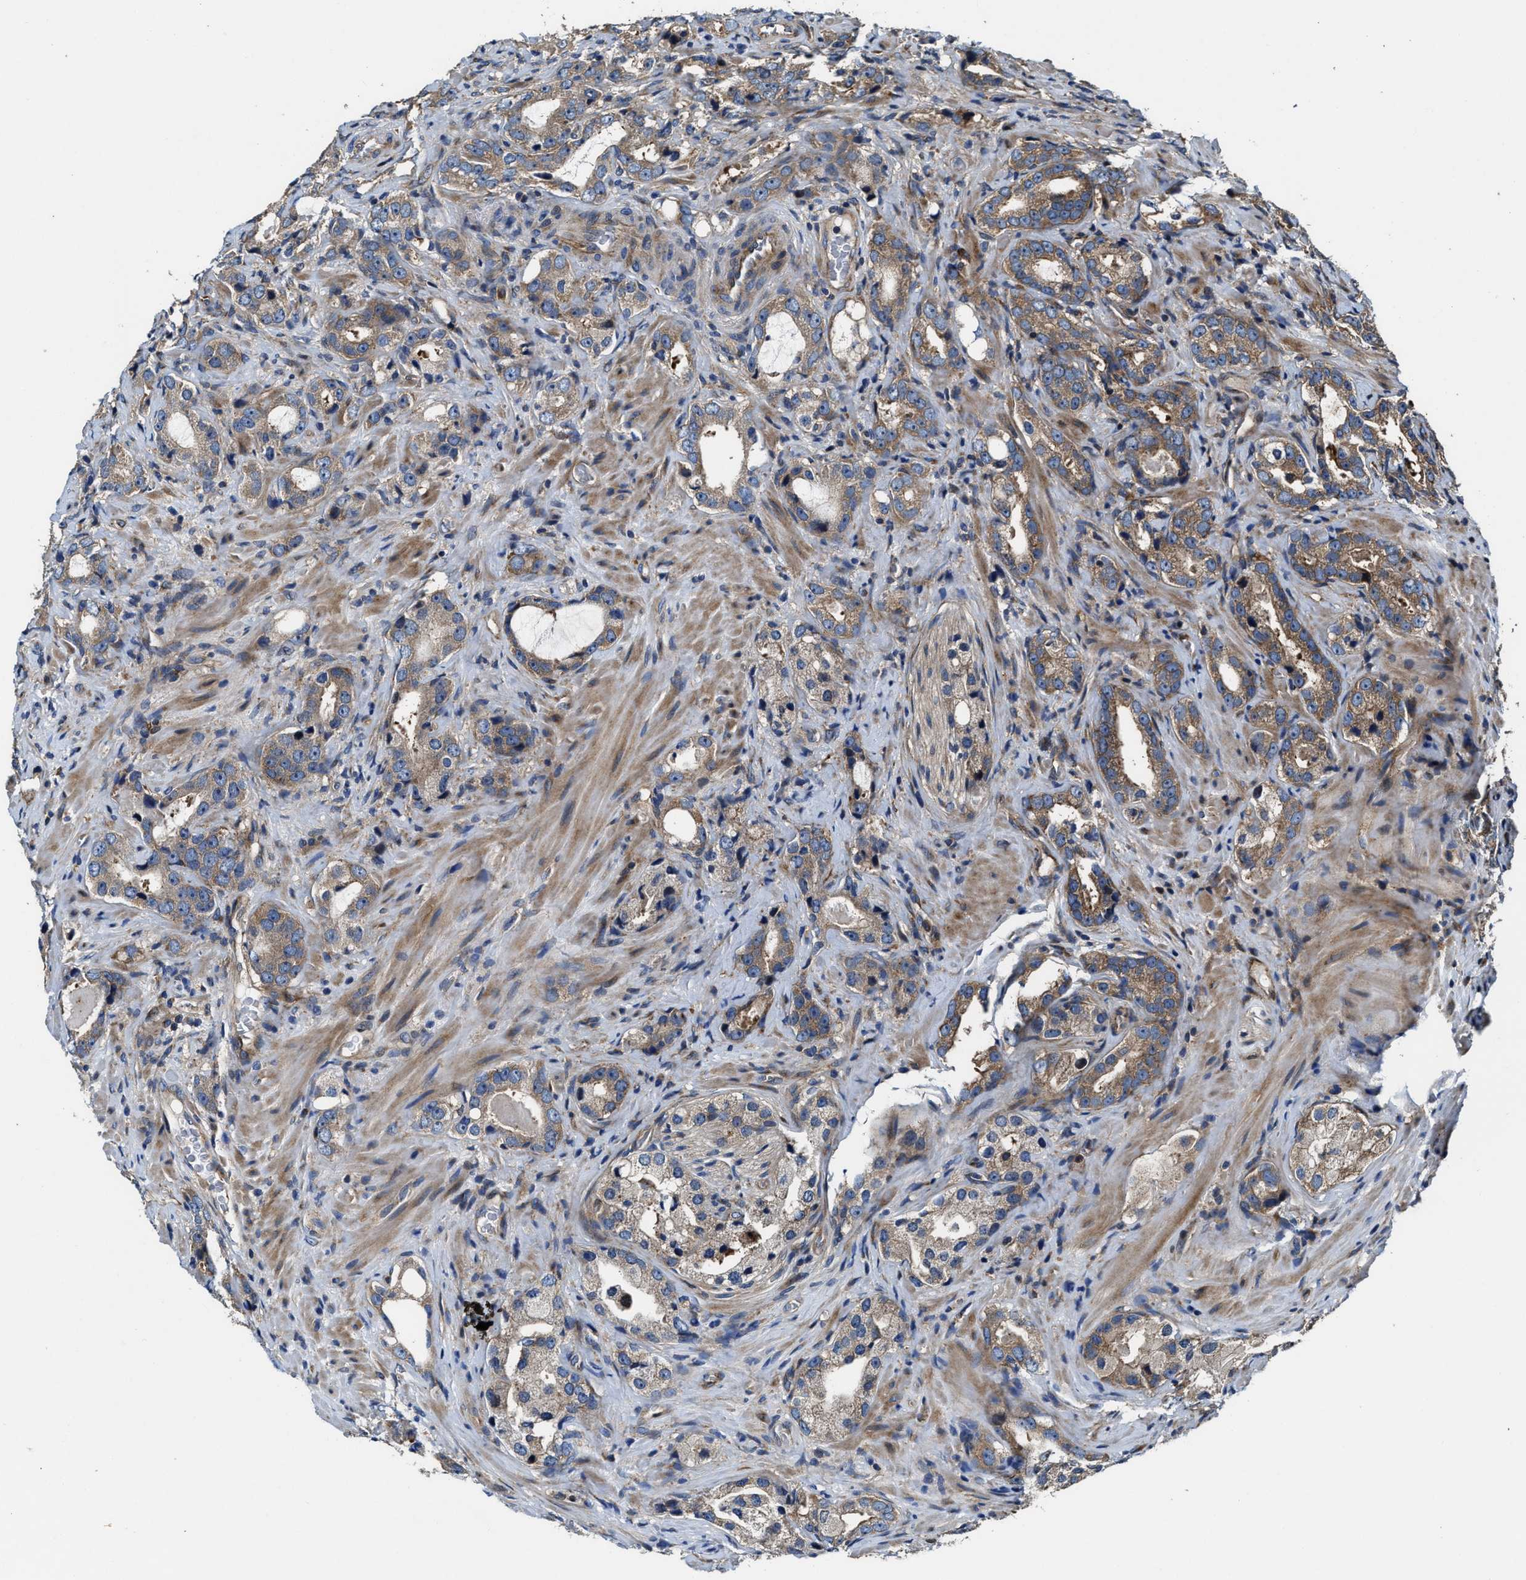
{"staining": {"intensity": "moderate", "quantity": ">75%", "location": "cytoplasmic/membranous"}, "tissue": "prostate cancer", "cell_type": "Tumor cells", "image_type": "cancer", "snomed": [{"axis": "morphology", "description": "Adenocarcinoma, High grade"}, {"axis": "topography", "description": "Prostate"}], "caption": "High-power microscopy captured an immunohistochemistry (IHC) photomicrograph of prostate adenocarcinoma (high-grade), revealing moderate cytoplasmic/membranous positivity in approximately >75% of tumor cells. (brown staining indicates protein expression, while blue staining denotes nuclei).", "gene": "PTAR1", "patient": {"sex": "male", "age": 63}}